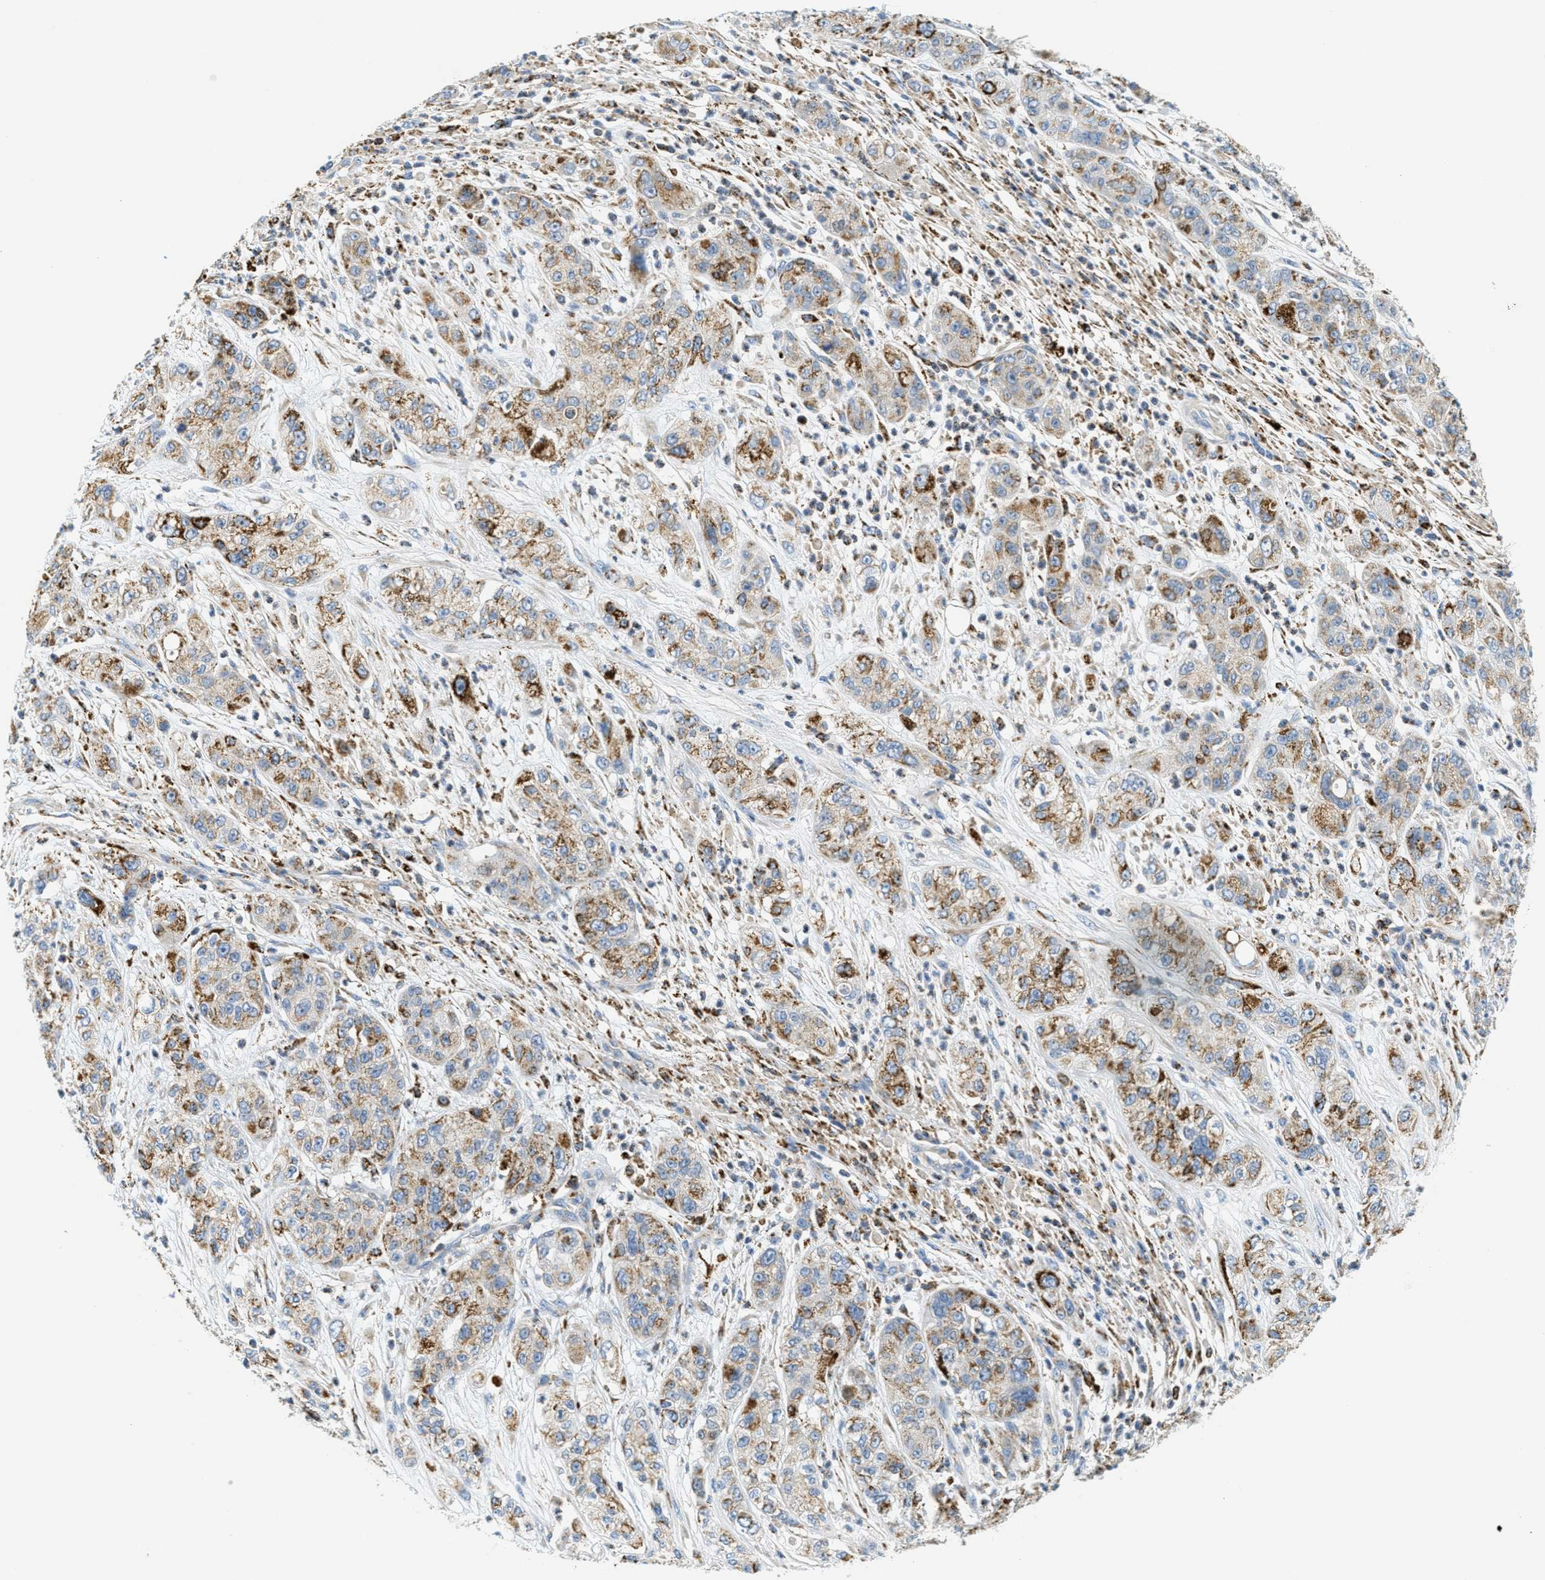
{"staining": {"intensity": "moderate", "quantity": ">75%", "location": "cytoplasmic/membranous"}, "tissue": "pancreatic cancer", "cell_type": "Tumor cells", "image_type": "cancer", "snomed": [{"axis": "morphology", "description": "Adenocarcinoma, NOS"}, {"axis": "topography", "description": "Pancreas"}], "caption": "High-magnification brightfield microscopy of pancreatic adenocarcinoma stained with DAB (3,3'-diaminobenzidine) (brown) and counterstained with hematoxylin (blue). tumor cells exhibit moderate cytoplasmic/membranous expression is appreciated in approximately>75% of cells. The protein is shown in brown color, while the nuclei are stained blue.", "gene": "HLCS", "patient": {"sex": "female", "age": 78}}